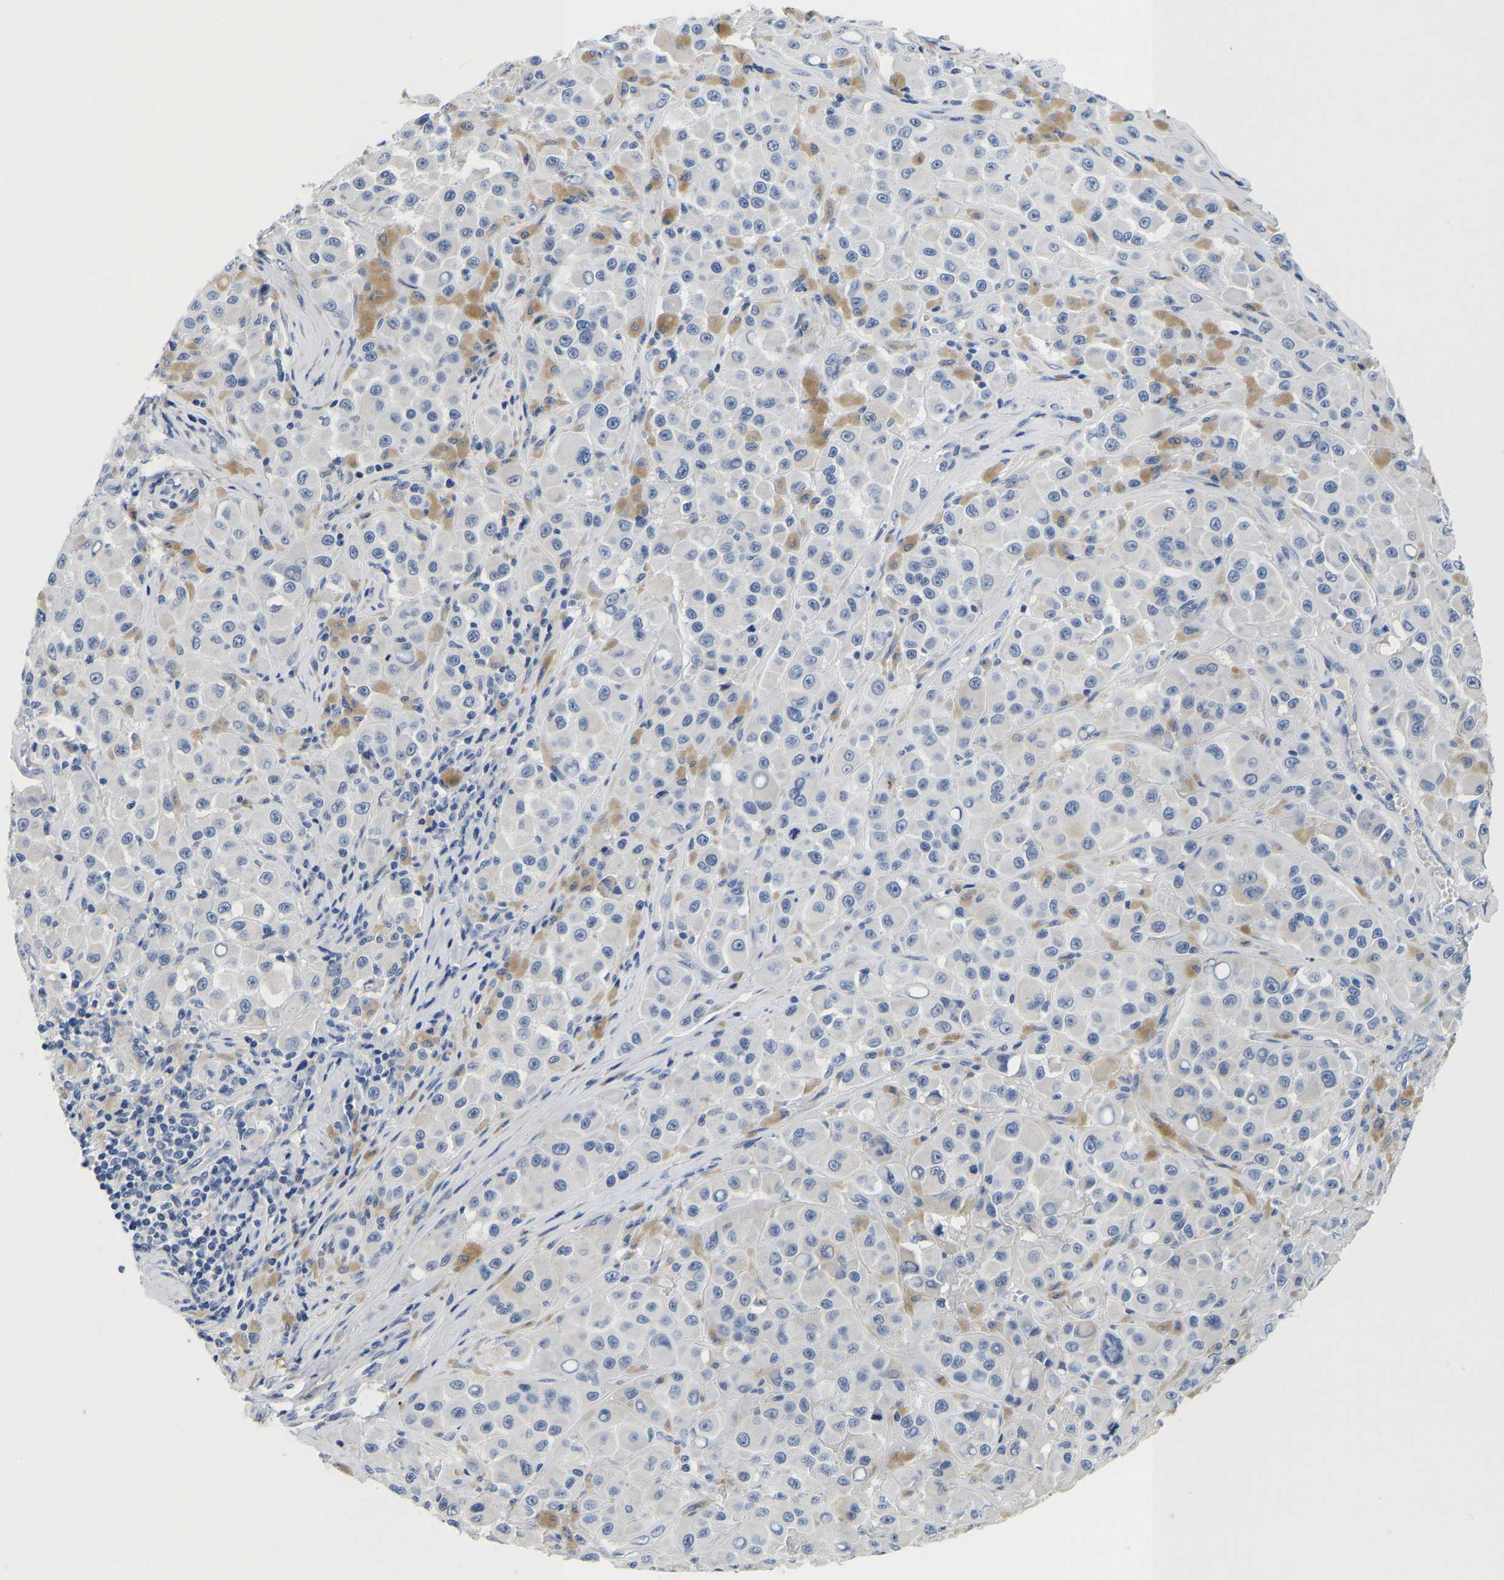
{"staining": {"intensity": "negative", "quantity": "none", "location": "none"}, "tissue": "melanoma", "cell_type": "Tumor cells", "image_type": "cancer", "snomed": [{"axis": "morphology", "description": "Malignant melanoma, NOS"}, {"axis": "topography", "description": "Skin"}], "caption": "The immunohistochemistry (IHC) image has no significant staining in tumor cells of melanoma tissue.", "gene": "PCK2", "patient": {"sex": "male", "age": 84}}